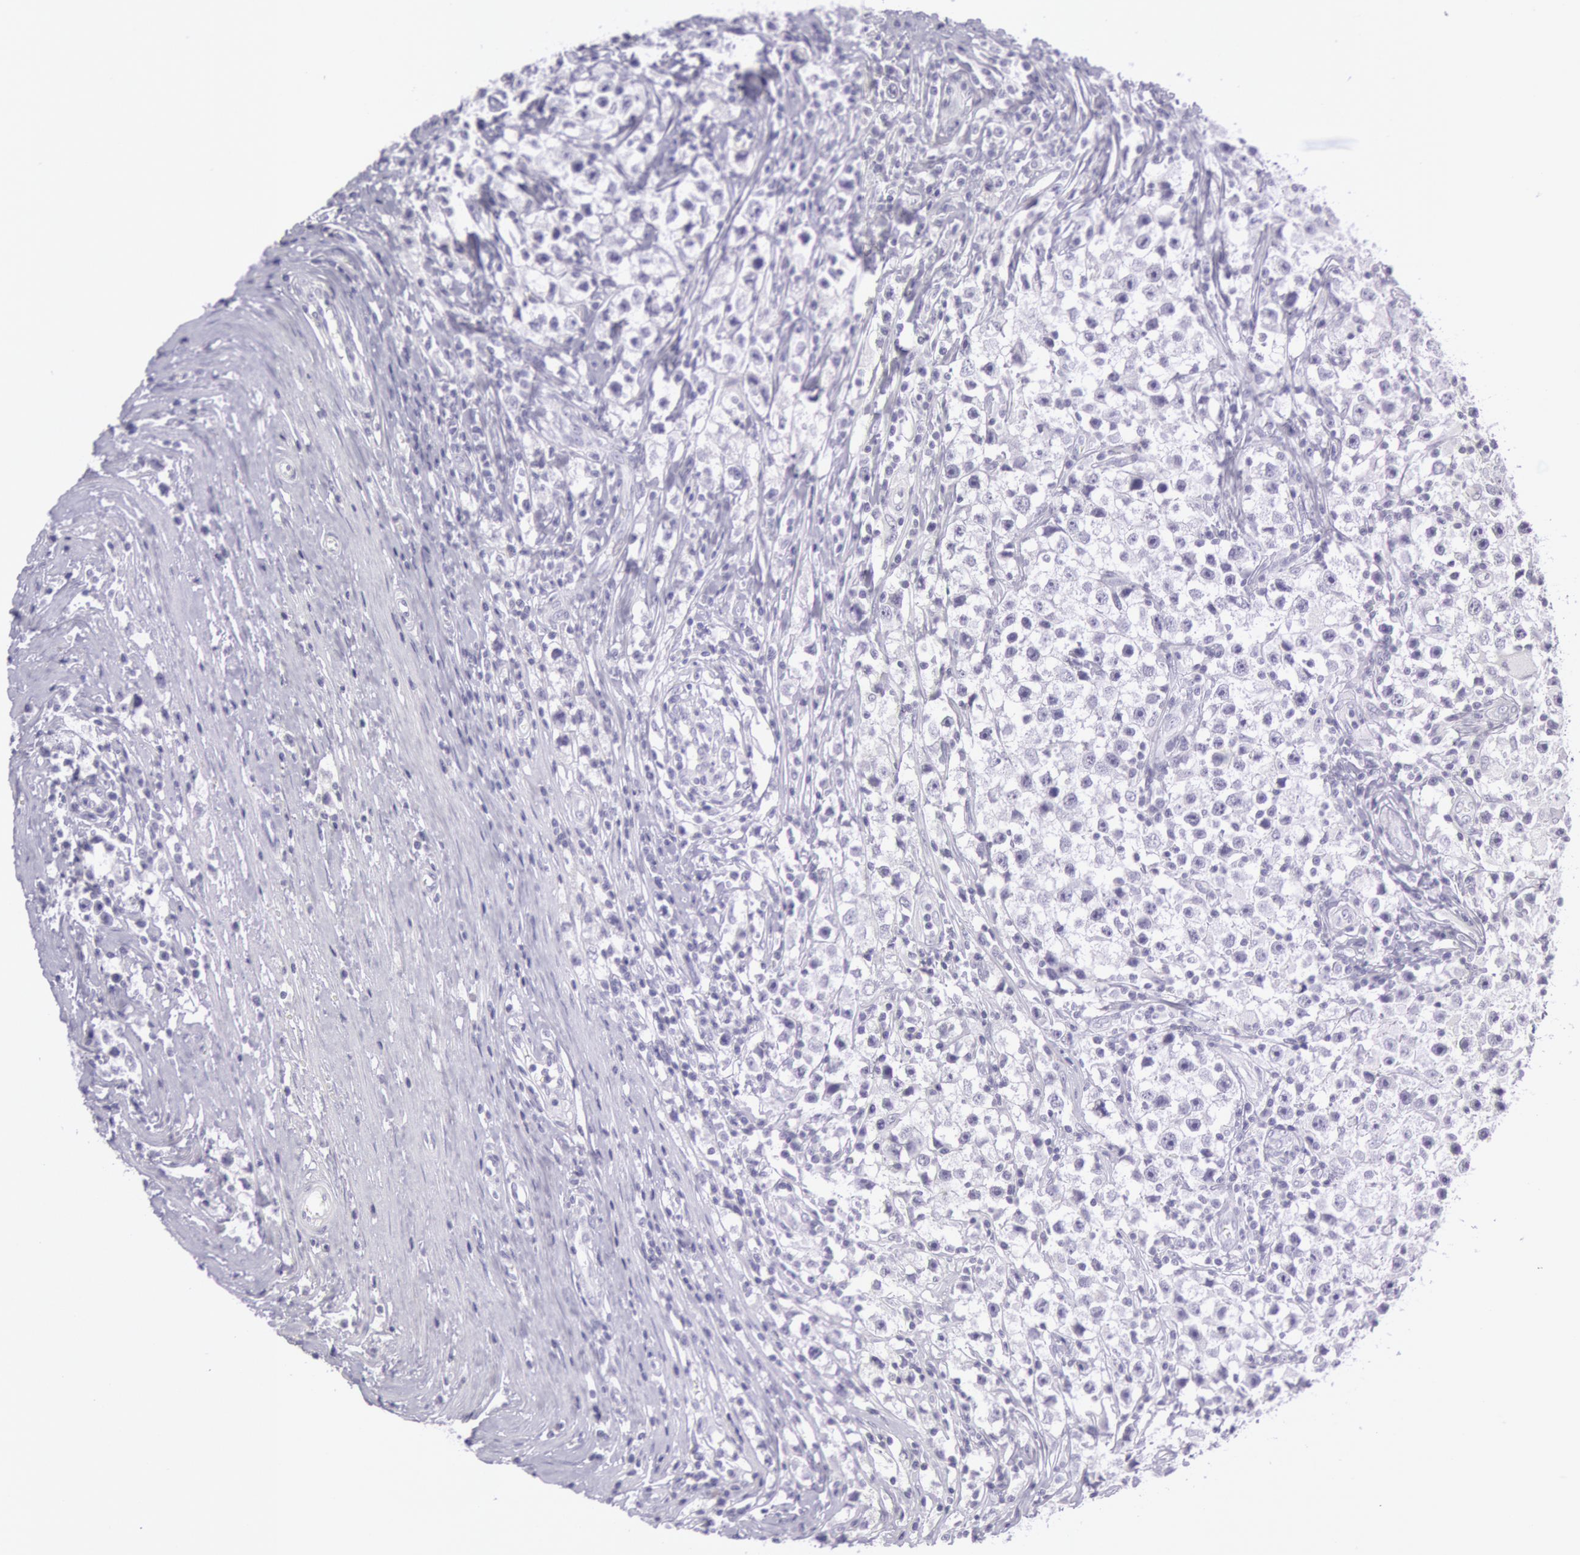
{"staining": {"intensity": "negative", "quantity": "none", "location": "none"}, "tissue": "testis cancer", "cell_type": "Tumor cells", "image_type": "cancer", "snomed": [{"axis": "morphology", "description": "Seminoma, NOS"}, {"axis": "topography", "description": "Testis"}], "caption": "The micrograph reveals no staining of tumor cells in testis cancer (seminoma). (DAB IHC, high magnification).", "gene": "CKB", "patient": {"sex": "male", "age": 35}}